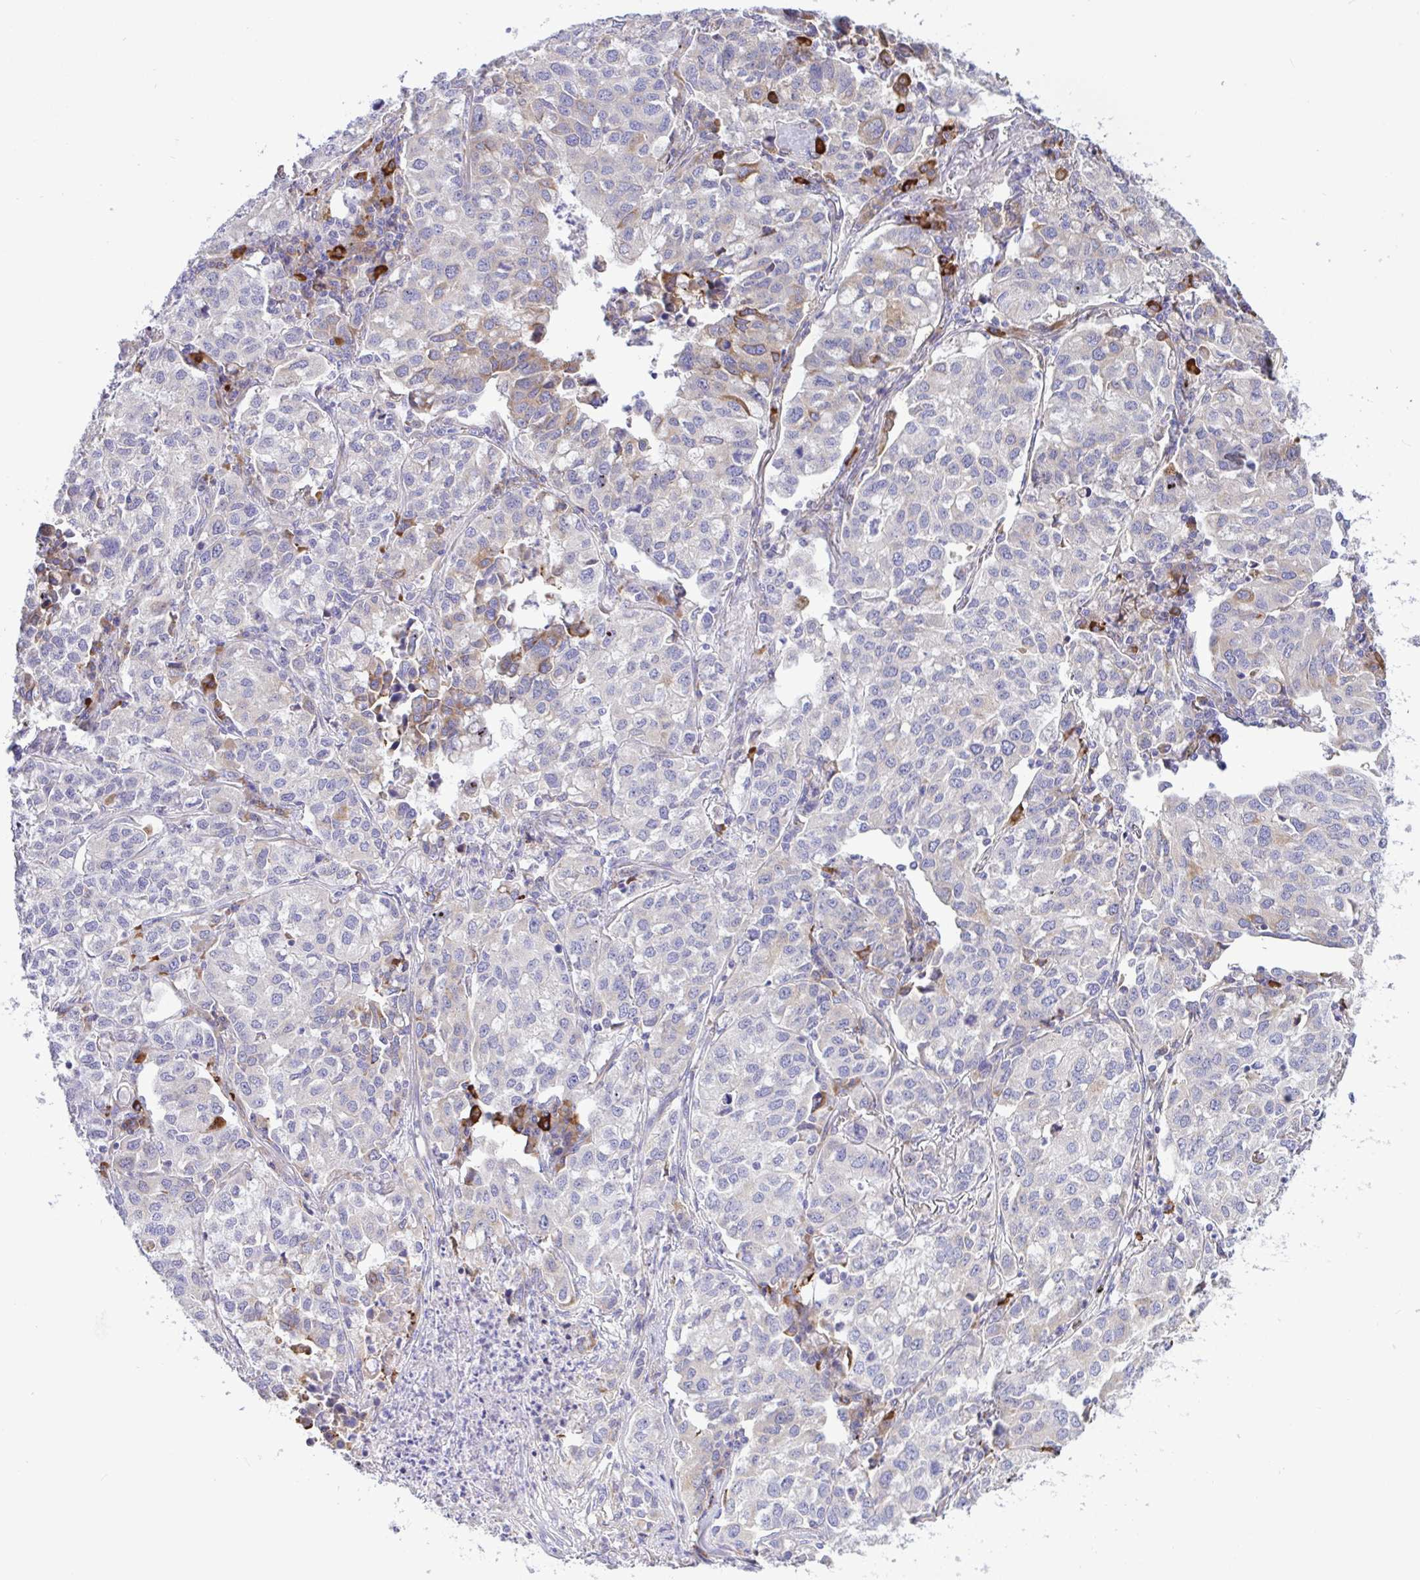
{"staining": {"intensity": "negative", "quantity": "none", "location": "none"}, "tissue": "lung cancer", "cell_type": "Tumor cells", "image_type": "cancer", "snomed": [{"axis": "morphology", "description": "Adenocarcinoma, NOS"}, {"axis": "morphology", "description": "Adenocarcinoma, metastatic, NOS"}, {"axis": "topography", "description": "Lymph node"}, {"axis": "topography", "description": "Lung"}], "caption": "Adenocarcinoma (lung) was stained to show a protein in brown. There is no significant expression in tumor cells. (Brightfield microscopy of DAB IHC at high magnification).", "gene": "DSC3", "patient": {"sex": "female", "age": 65}}